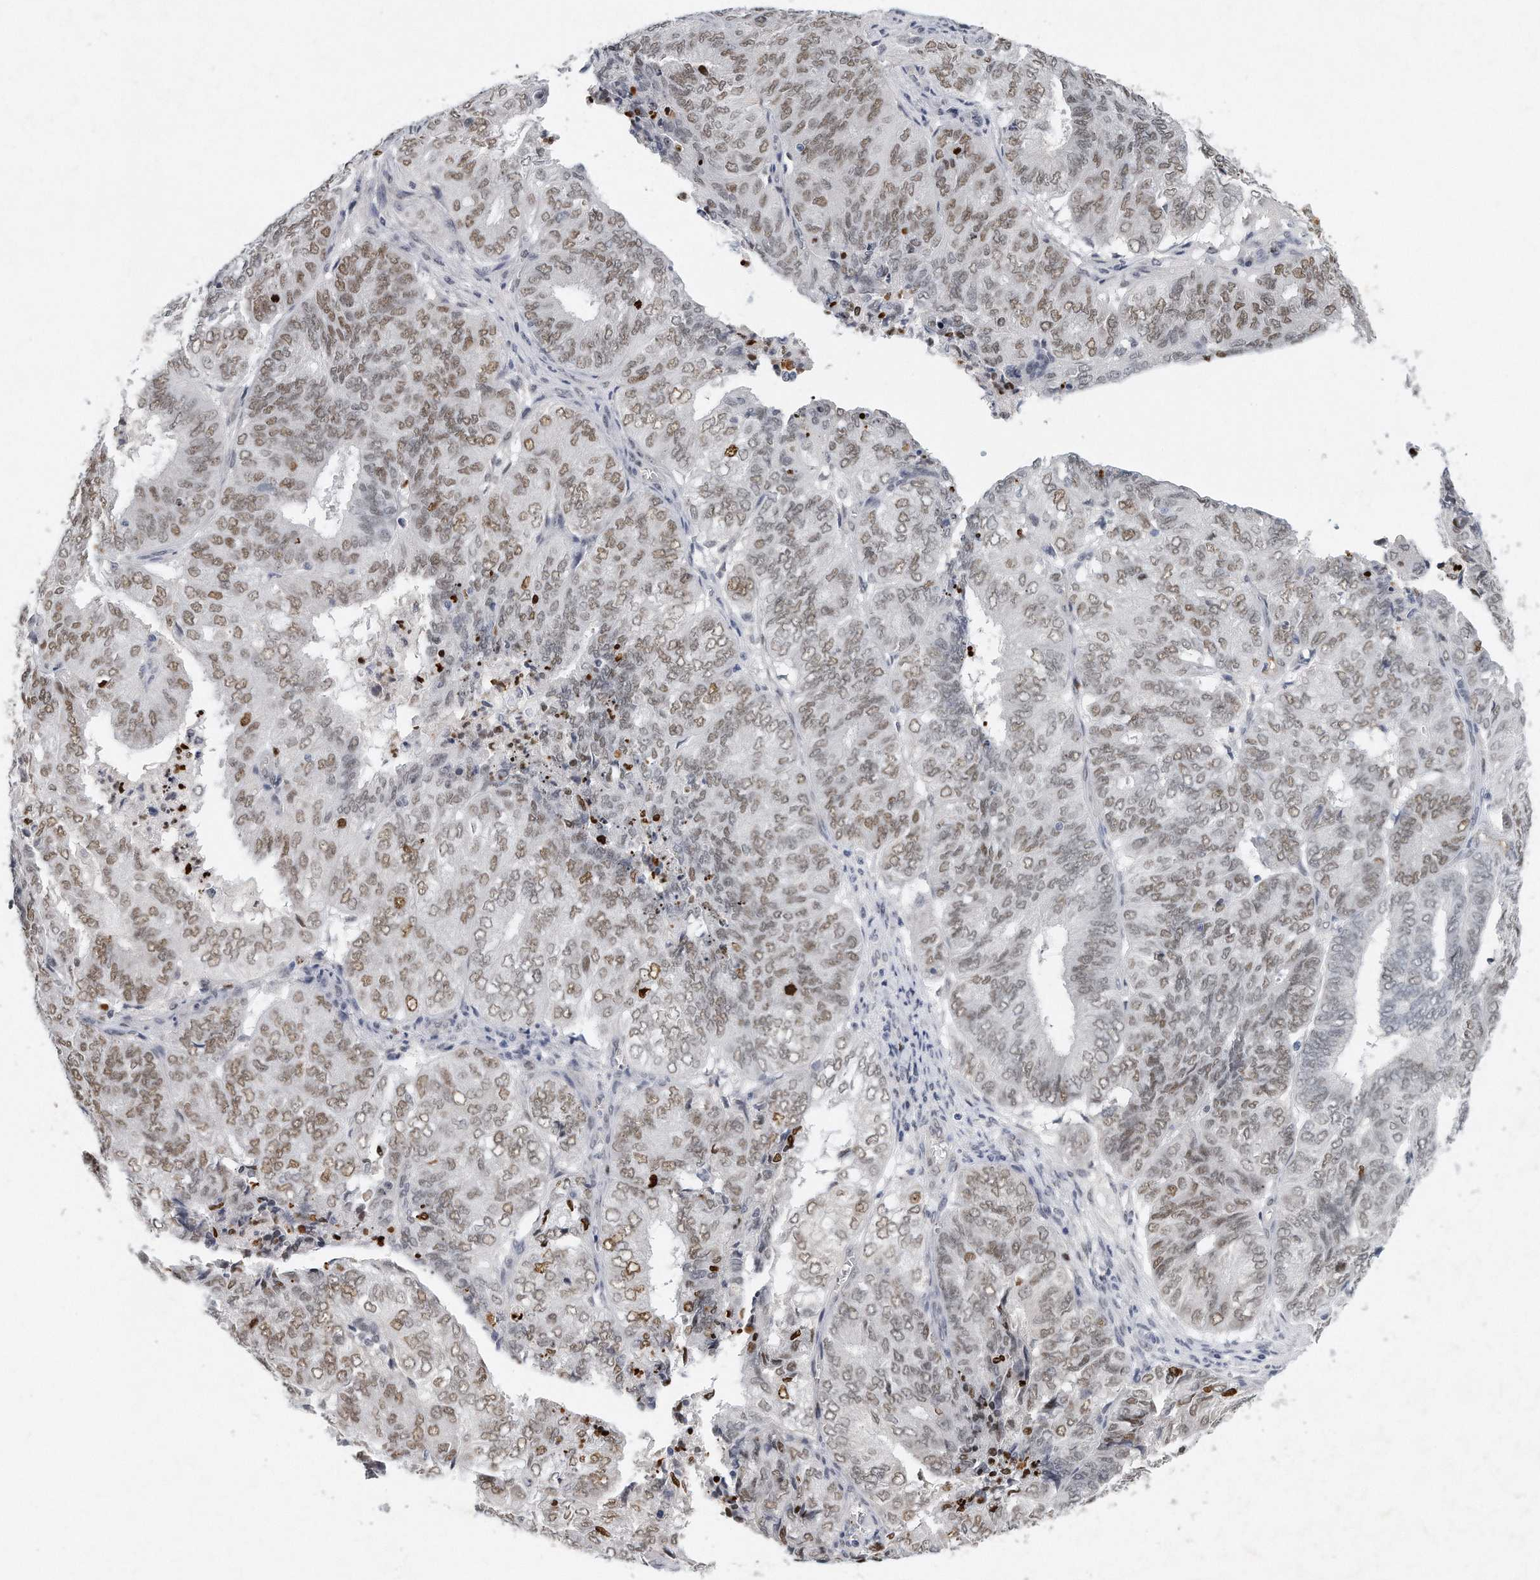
{"staining": {"intensity": "moderate", "quantity": ">75%", "location": "nuclear"}, "tissue": "endometrial cancer", "cell_type": "Tumor cells", "image_type": "cancer", "snomed": [{"axis": "morphology", "description": "Adenocarcinoma, NOS"}, {"axis": "topography", "description": "Uterus"}], "caption": "Tumor cells demonstrate medium levels of moderate nuclear staining in about >75% of cells in human adenocarcinoma (endometrial).", "gene": "CTBP2", "patient": {"sex": "female", "age": 60}}